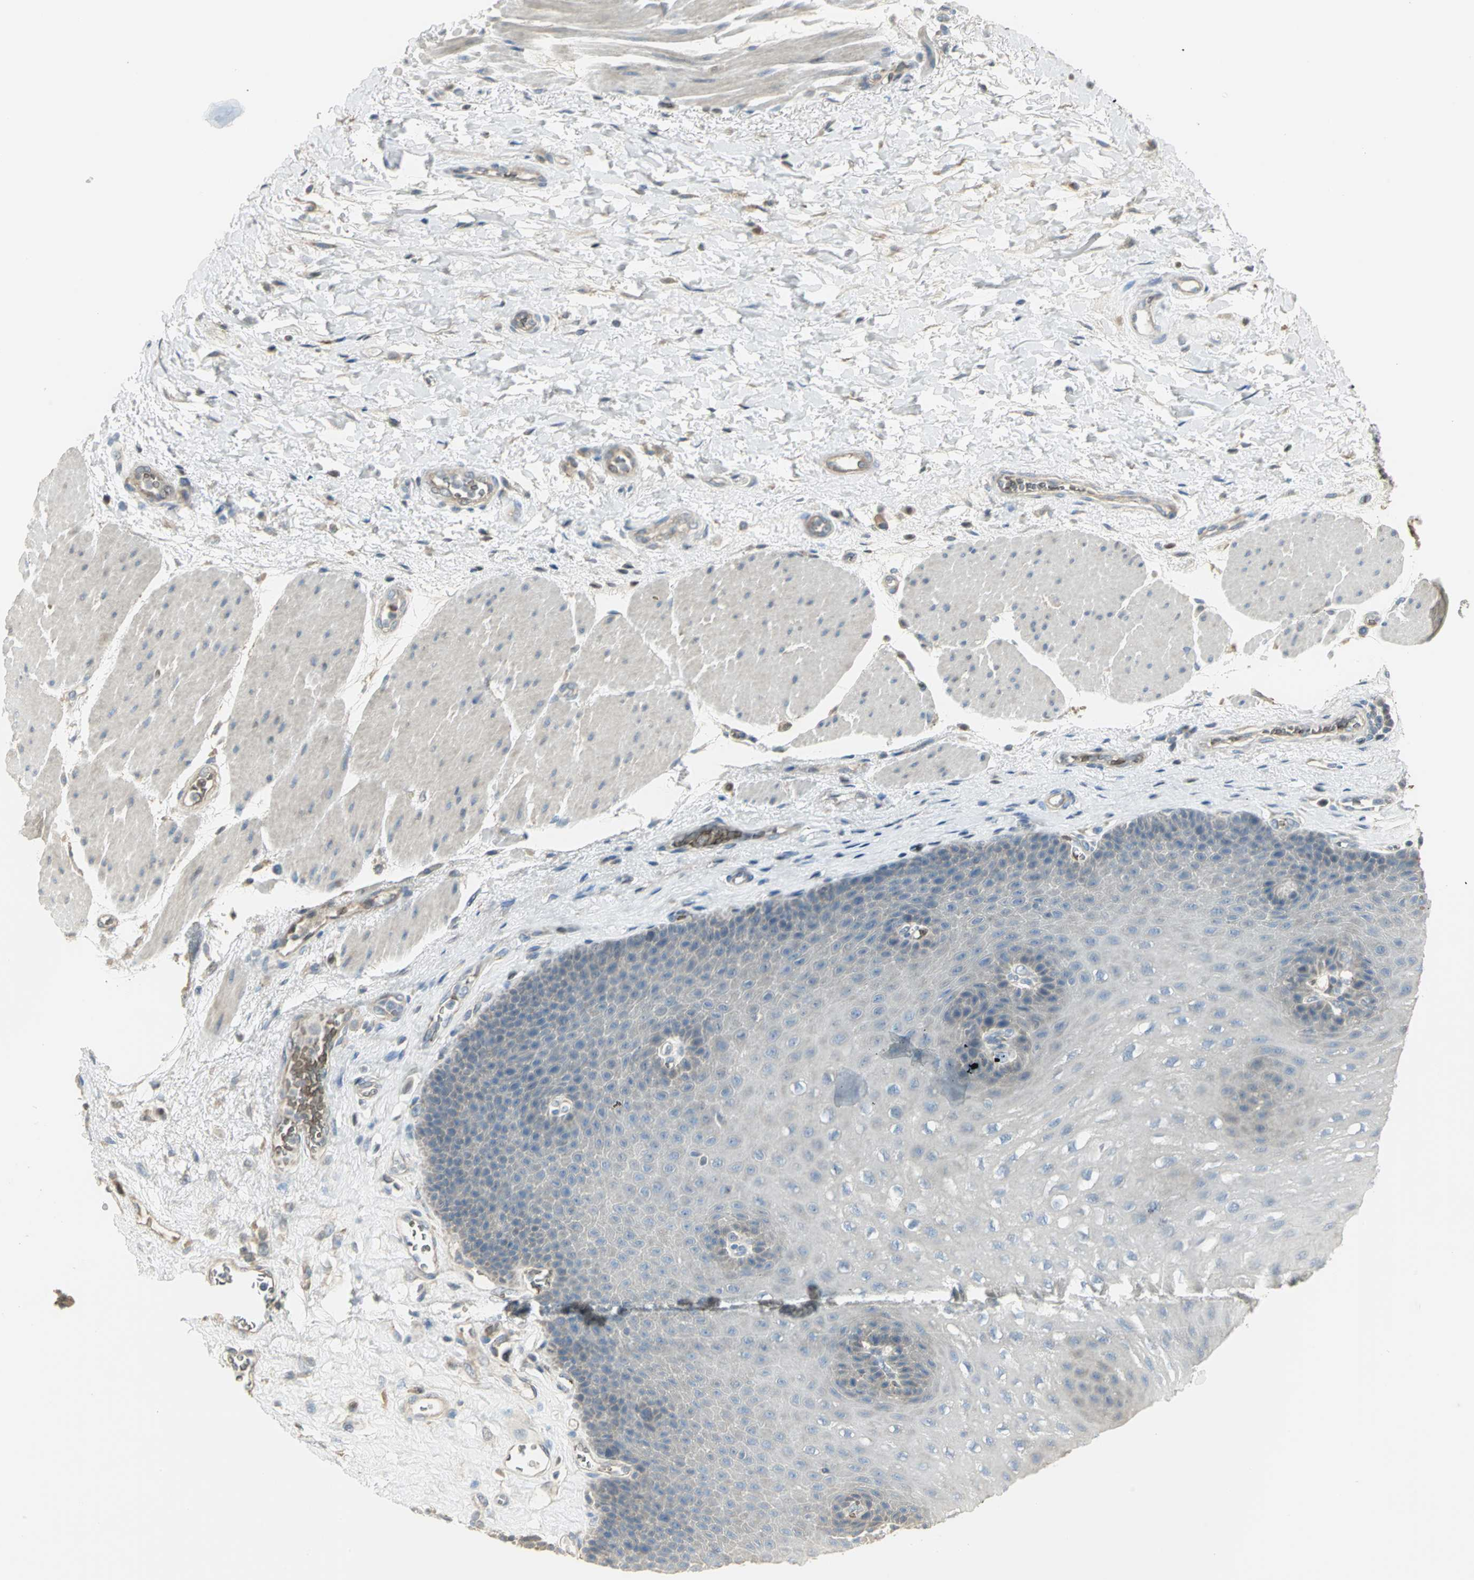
{"staining": {"intensity": "negative", "quantity": "none", "location": "none"}, "tissue": "esophagus", "cell_type": "Squamous epithelial cells", "image_type": "normal", "snomed": [{"axis": "morphology", "description": "Normal tissue, NOS"}, {"axis": "topography", "description": "Esophagus"}], "caption": "The micrograph exhibits no significant positivity in squamous epithelial cells of esophagus. (DAB IHC with hematoxylin counter stain).", "gene": "ANK1", "patient": {"sex": "female", "age": 72}}